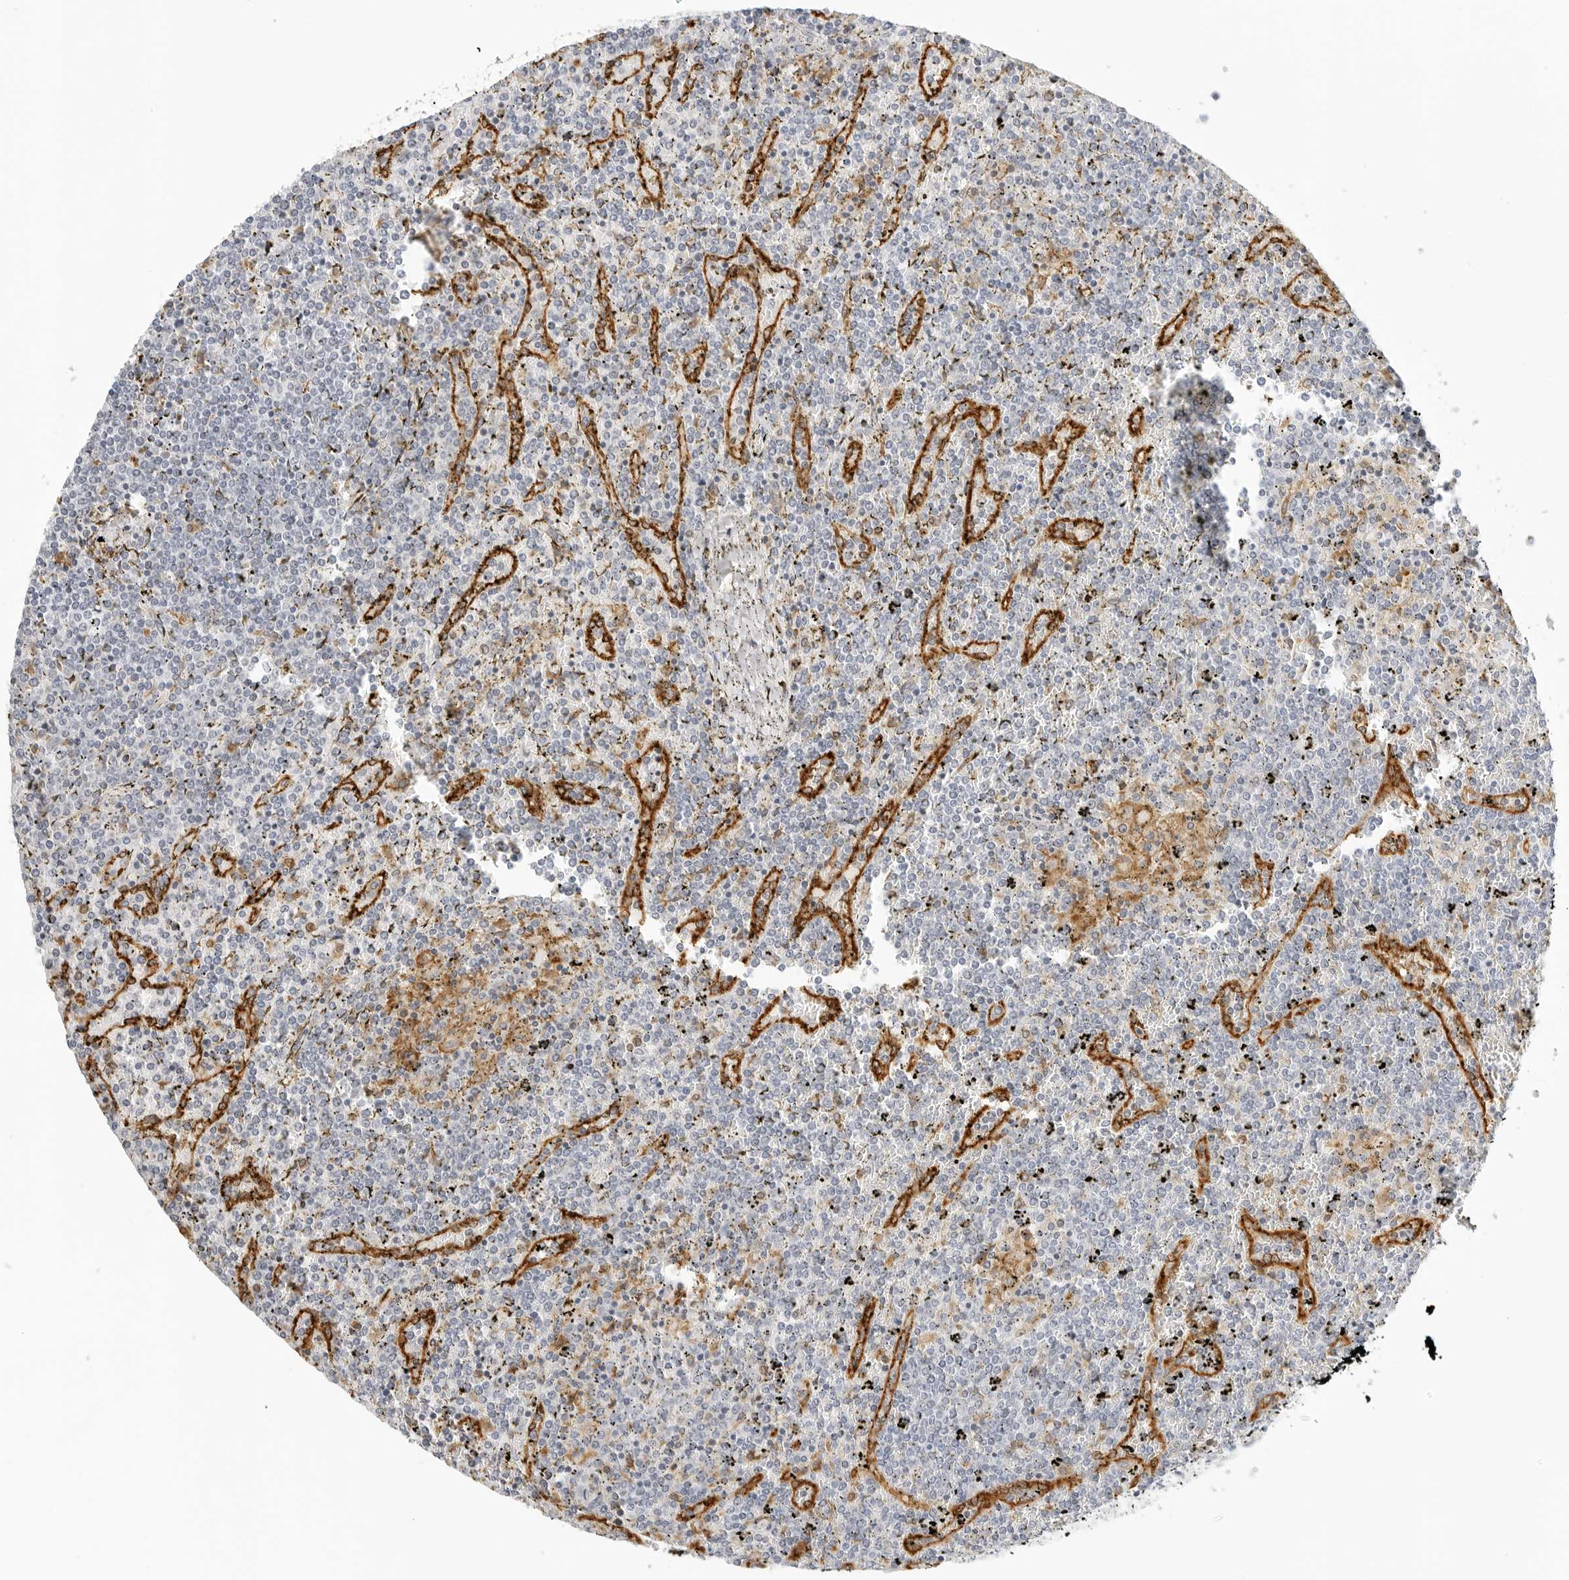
{"staining": {"intensity": "negative", "quantity": "none", "location": "none"}, "tissue": "lymphoma", "cell_type": "Tumor cells", "image_type": "cancer", "snomed": [{"axis": "morphology", "description": "Malignant lymphoma, non-Hodgkin's type, Low grade"}, {"axis": "topography", "description": "Spleen"}], "caption": "Lymphoma was stained to show a protein in brown. There is no significant positivity in tumor cells.", "gene": "THEM4", "patient": {"sex": "female", "age": 19}}